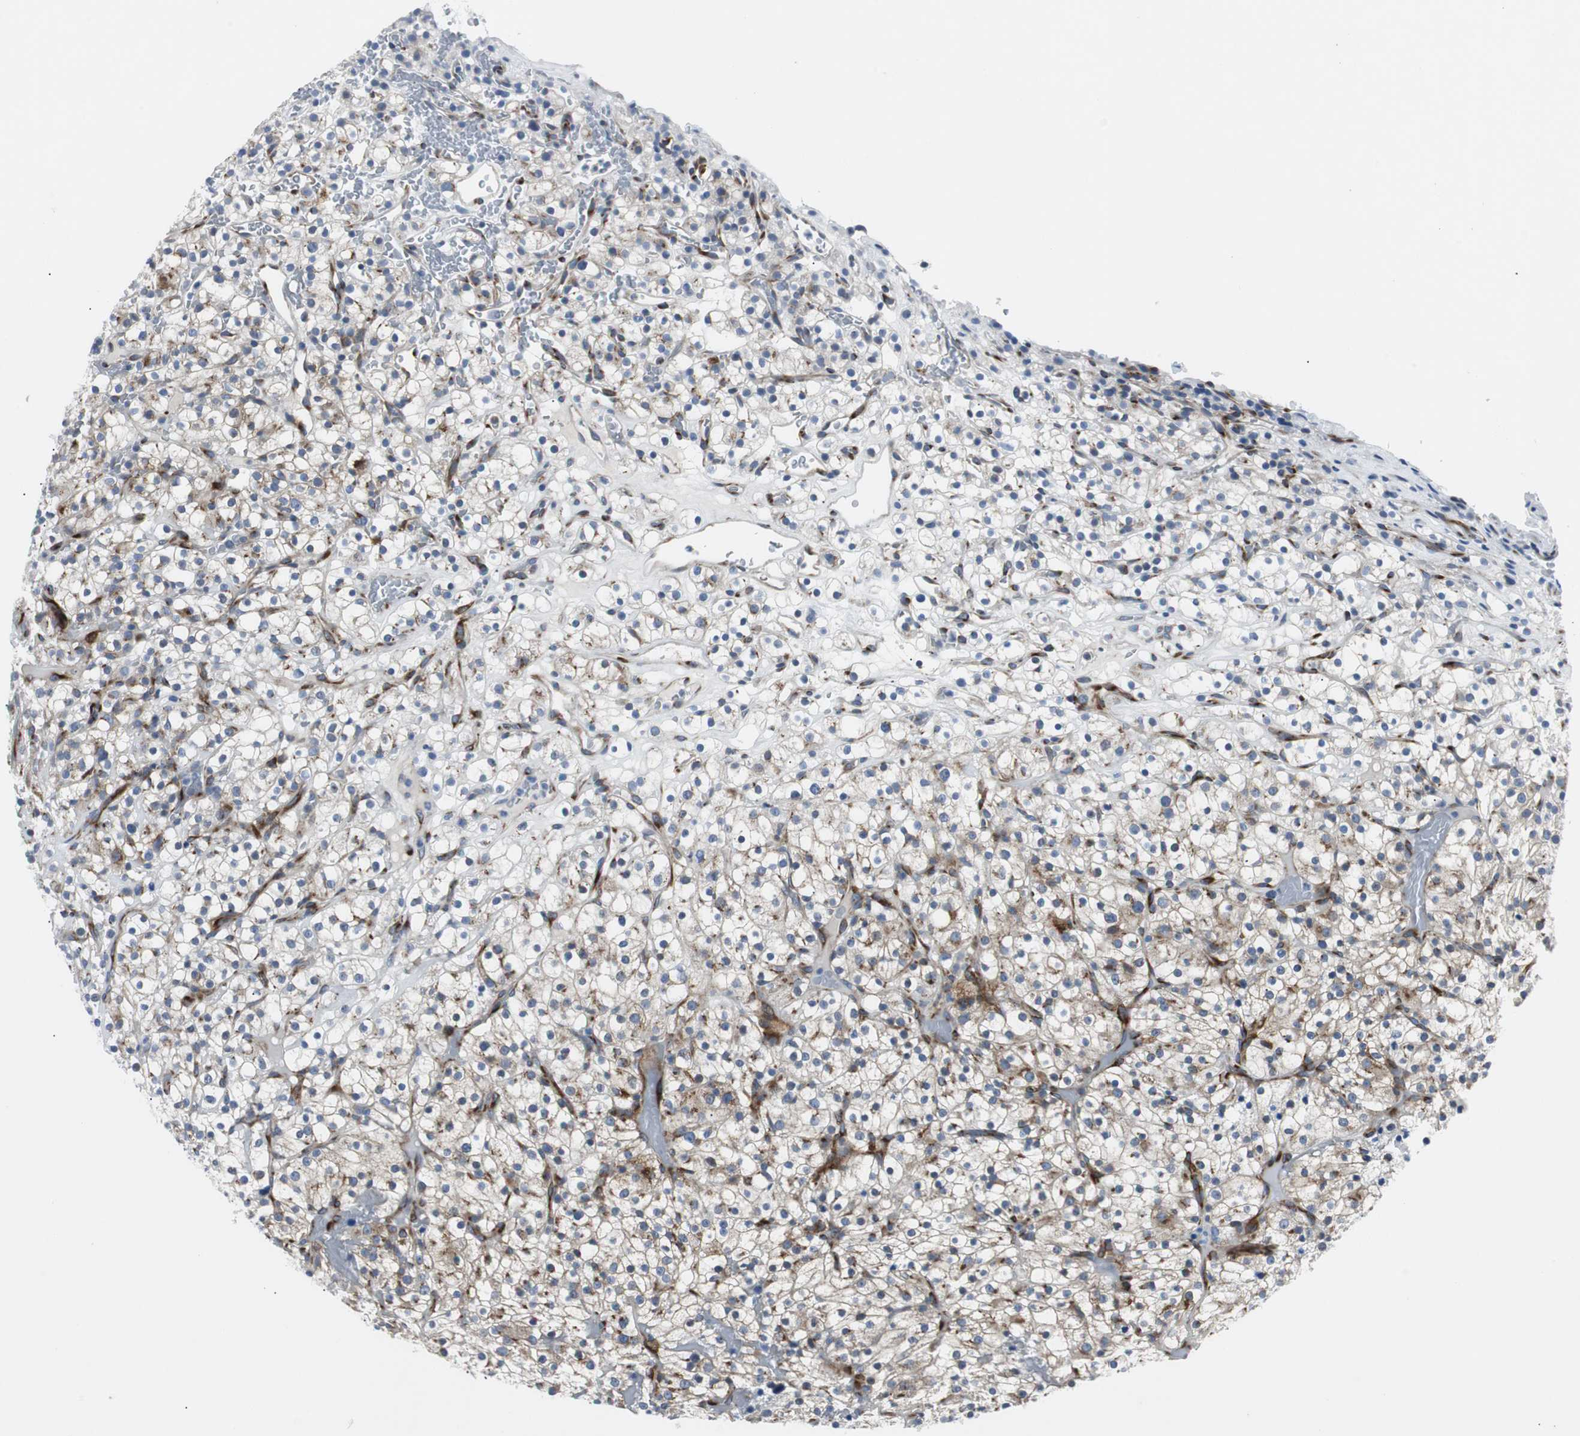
{"staining": {"intensity": "moderate", "quantity": "<25%", "location": "cytoplasmic/membranous"}, "tissue": "renal cancer", "cell_type": "Tumor cells", "image_type": "cancer", "snomed": [{"axis": "morphology", "description": "Normal tissue, NOS"}, {"axis": "morphology", "description": "Adenocarcinoma, NOS"}, {"axis": "topography", "description": "Kidney"}], "caption": "Human renal cancer stained for a protein (brown) demonstrates moderate cytoplasmic/membranous positive positivity in approximately <25% of tumor cells.", "gene": "BBC3", "patient": {"sex": "female", "age": 72}}